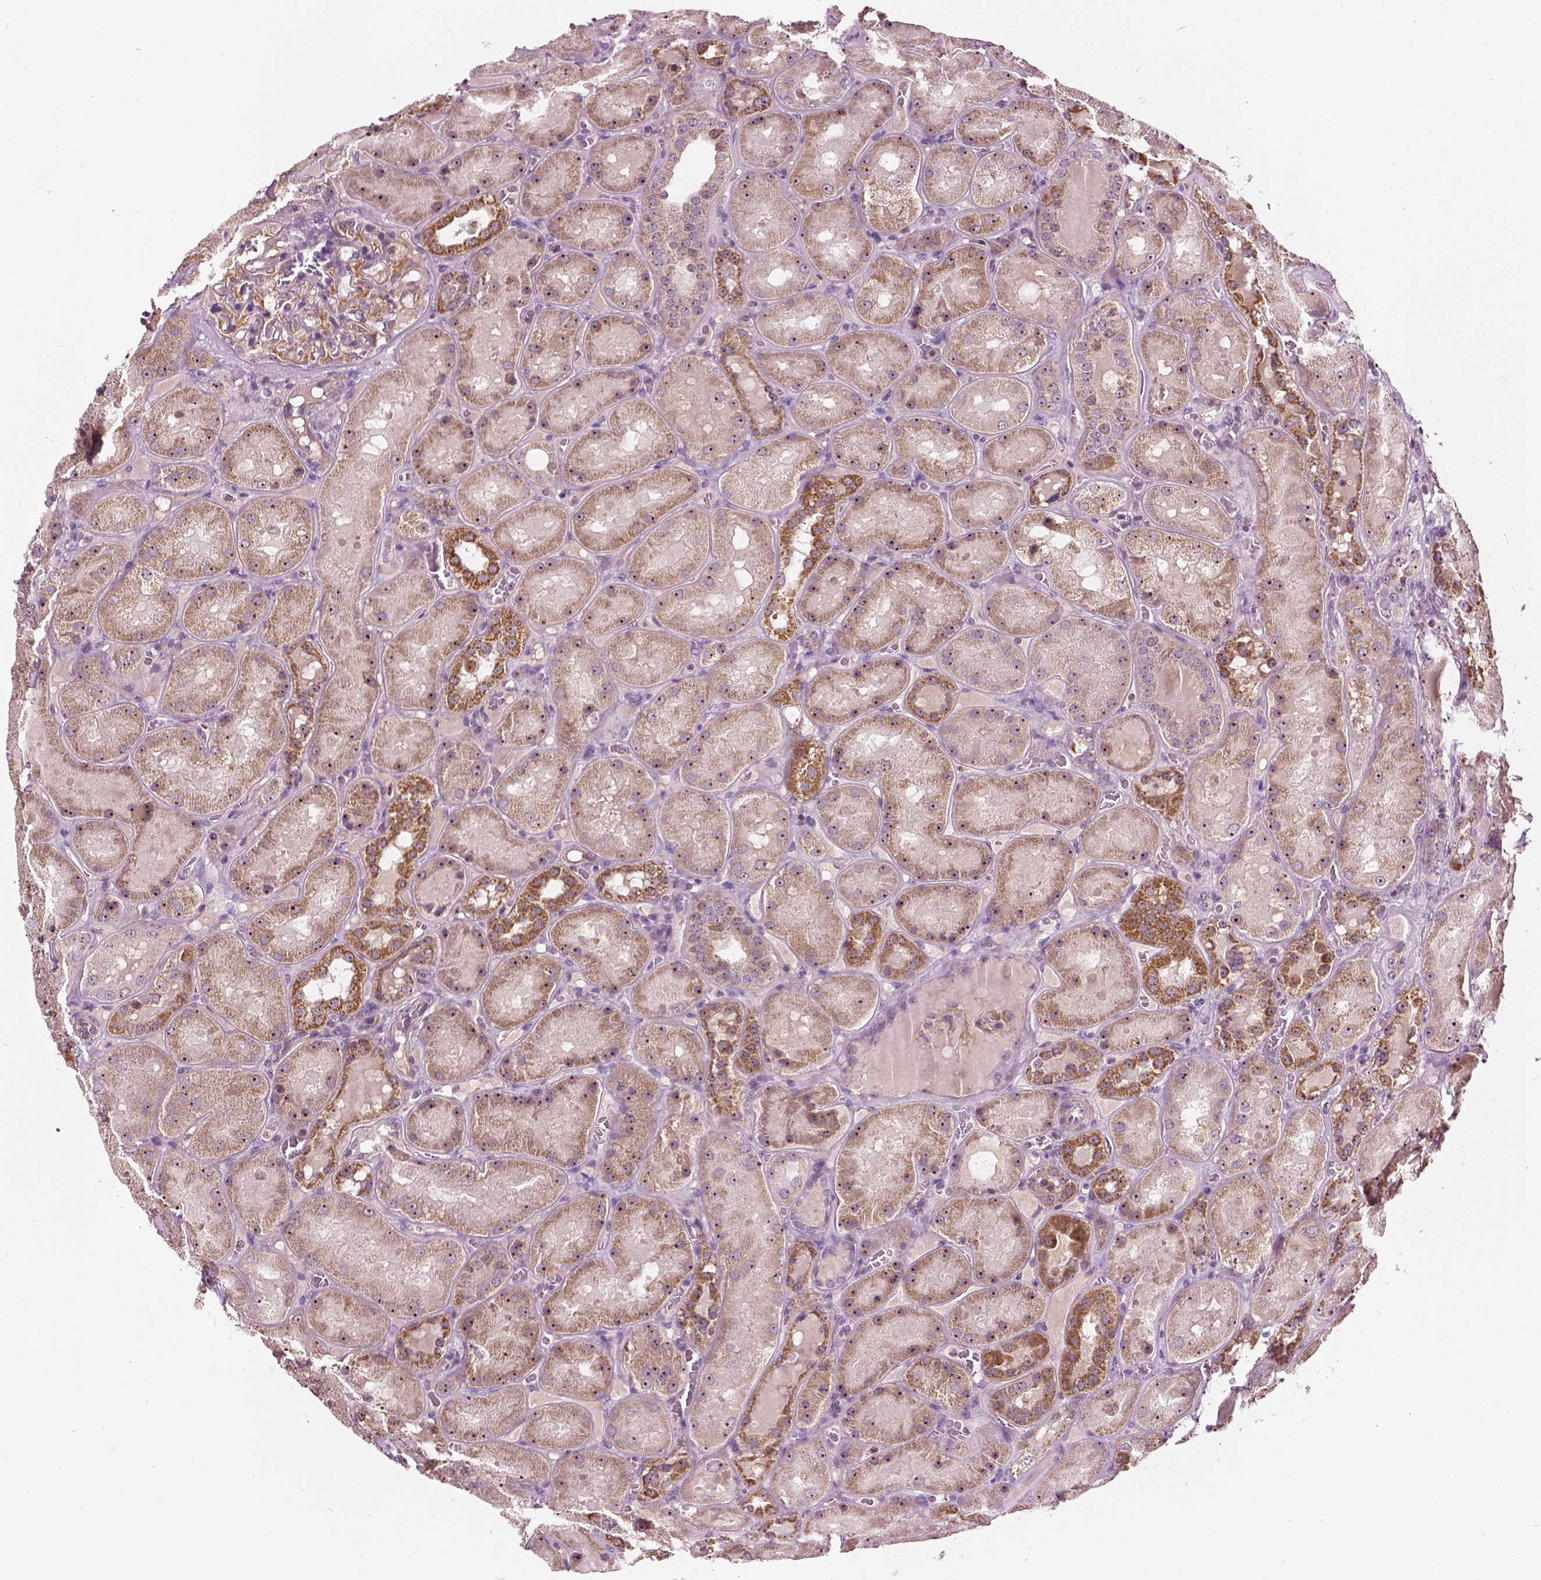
{"staining": {"intensity": "moderate", "quantity": "<25%", "location": "cytoplasmic/membranous,nuclear"}, "tissue": "kidney", "cell_type": "Cells in glomeruli", "image_type": "normal", "snomed": [{"axis": "morphology", "description": "Normal tissue, NOS"}, {"axis": "topography", "description": "Kidney"}], "caption": "Protein expression analysis of benign human kidney reveals moderate cytoplasmic/membranous,nuclear staining in about <25% of cells in glomeruli. Nuclei are stained in blue.", "gene": "ODF3L2", "patient": {"sex": "male", "age": 73}}